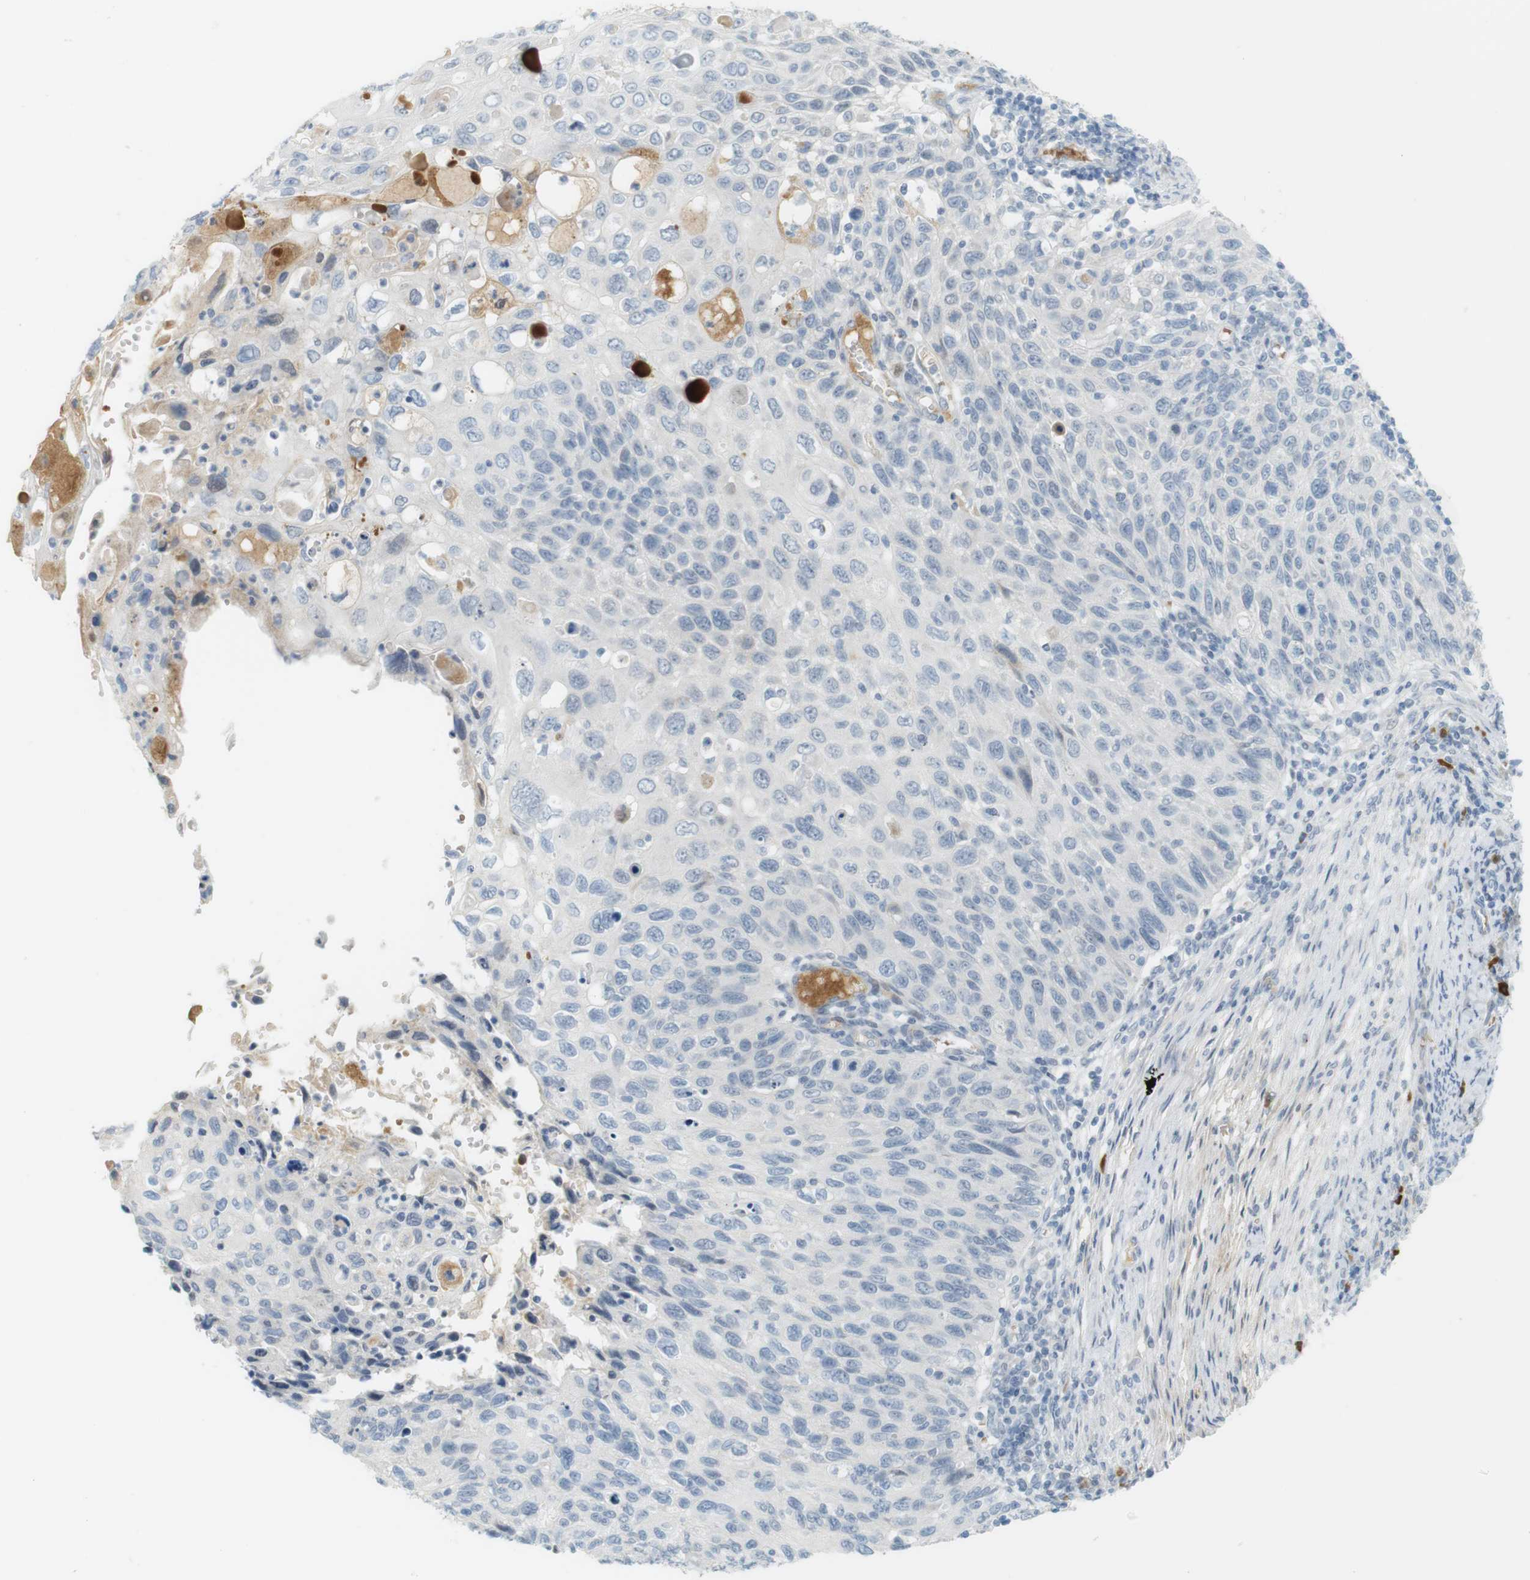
{"staining": {"intensity": "negative", "quantity": "none", "location": "none"}, "tissue": "cervical cancer", "cell_type": "Tumor cells", "image_type": "cancer", "snomed": [{"axis": "morphology", "description": "Squamous cell carcinoma, NOS"}, {"axis": "topography", "description": "Cervix"}], "caption": "This is a photomicrograph of immunohistochemistry (IHC) staining of cervical squamous cell carcinoma, which shows no expression in tumor cells.", "gene": "DMC1", "patient": {"sex": "female", "age": 70}}